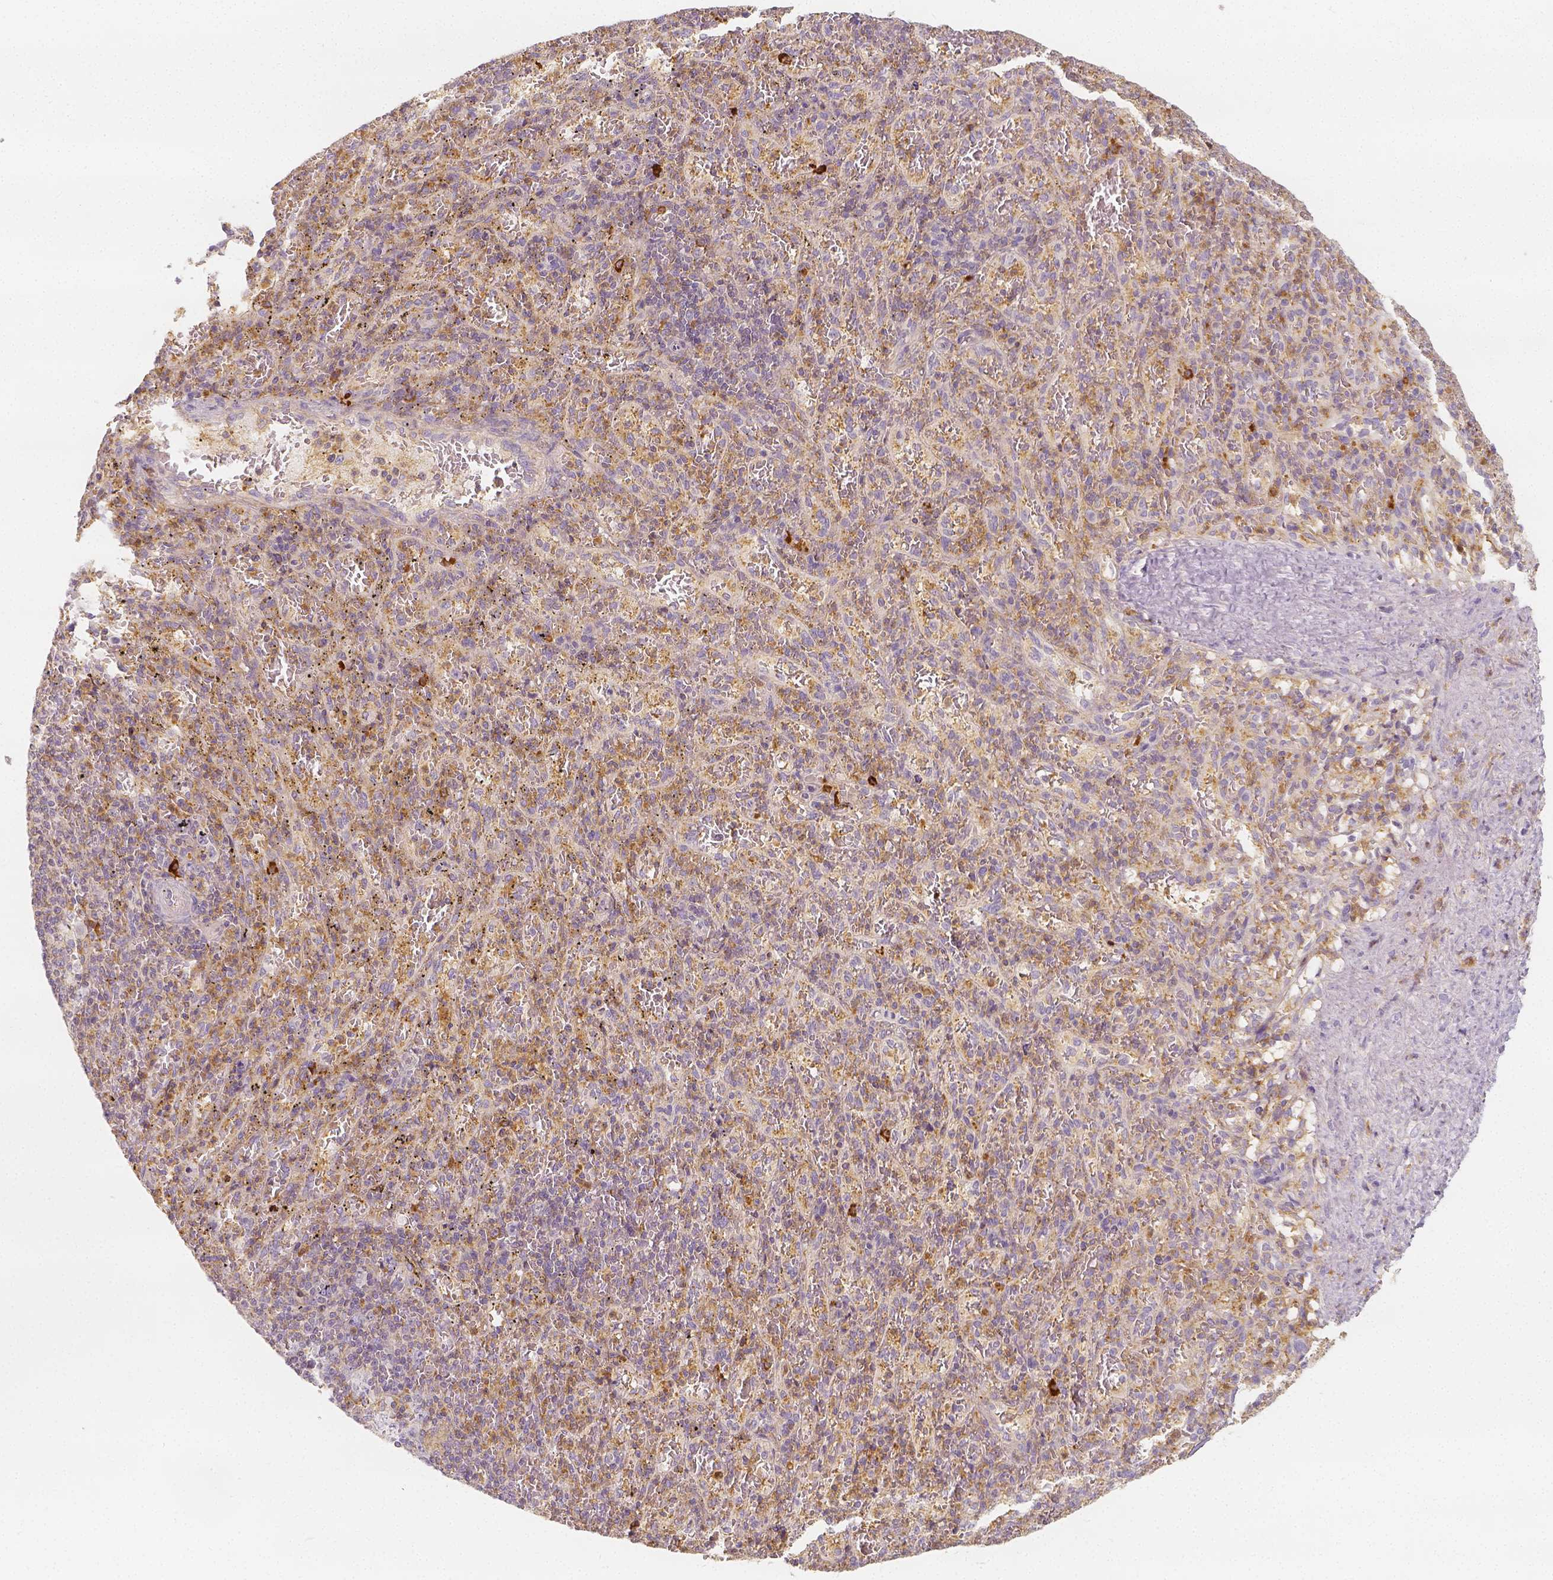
{"staining": {"intensity": "strong", "quantity": "<25%", "location": "cytoplasmic/membranous"}, "tissue": "spleen", "cell_type": "Cells in red pulp", "image_type": "normal", "snomed": [{"axis": "morphology", "description": "Normal tissue, NOS"}, {"axis": "topography", "description": "Spleen"}], "caption": "Protein analysis of benign spleen exhibits strong cytoplasmic/membranous staining in approximately <25% of cells in red pulp. The staining was performed using DAB to visualize the protein expression in brown, while the nuclei were stained in blue with hematoxylin (Magnification: 20x).", "gene": "PTPRJ", "patient": {"sex": "male", "age": 57}}